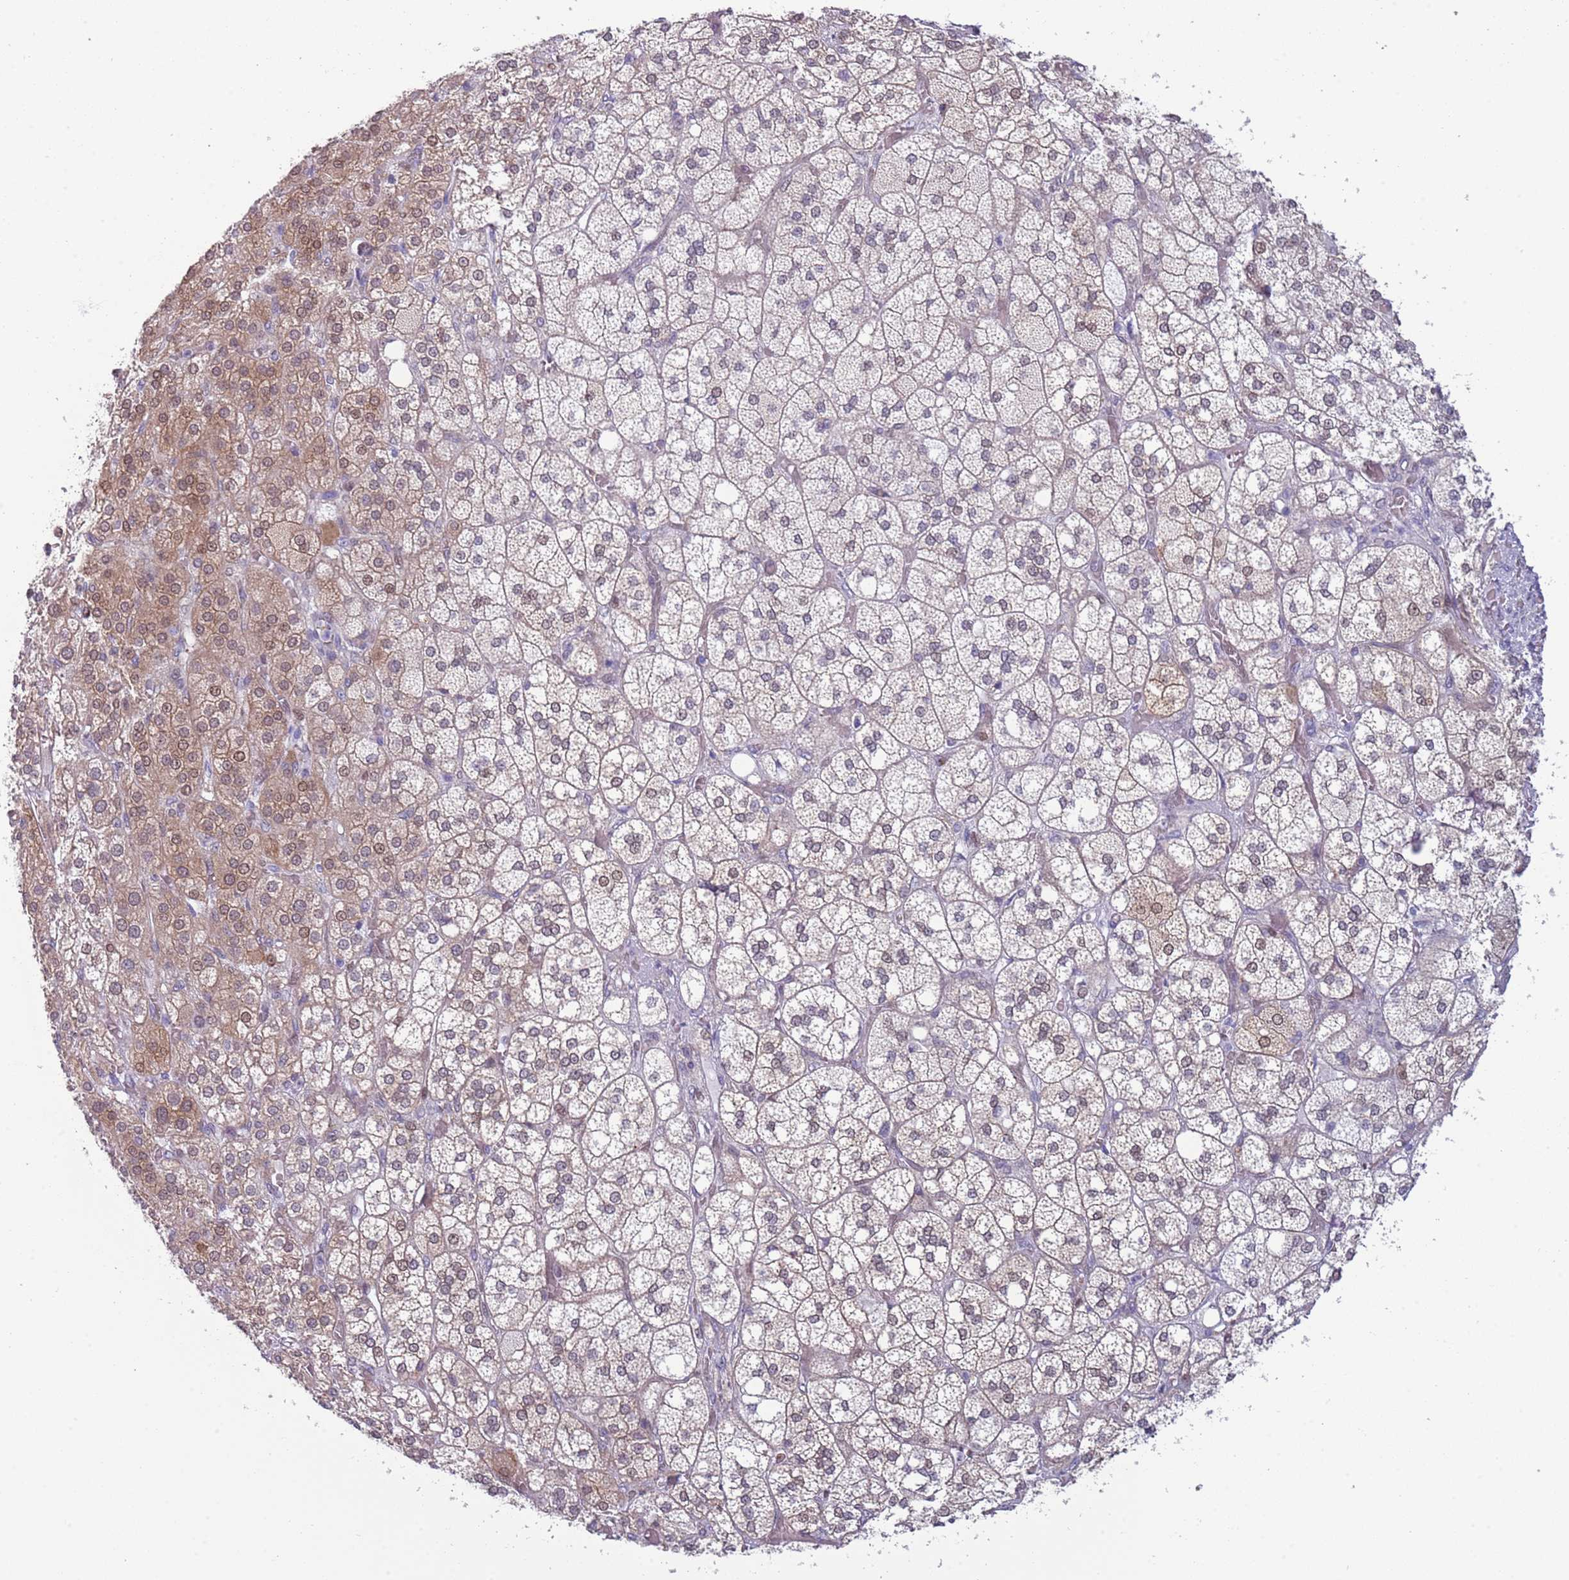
{"staining": {"intensity": "moderate", "quantity": "25%-75%", "location": "cytoplasmic/membranous,nuclear"}, "tissue": "adrenal gland", "cell_type": "Glandular cells", "image_type": "normal", "snomed": [{"axis": "morphology", "description": "Normal tissue, NOS"}, {"axis": "topography", "description": "Adrenal gland"}], "caption": "About 25%-75% of glandular cells in benign adrenal gland display moderate cytoplasmic/membranous,nuclear protein staining as visualized by brown immunohistochemical staining.", "gene": "NBPF4", "patient": {"sex": "male", "age": 61}}